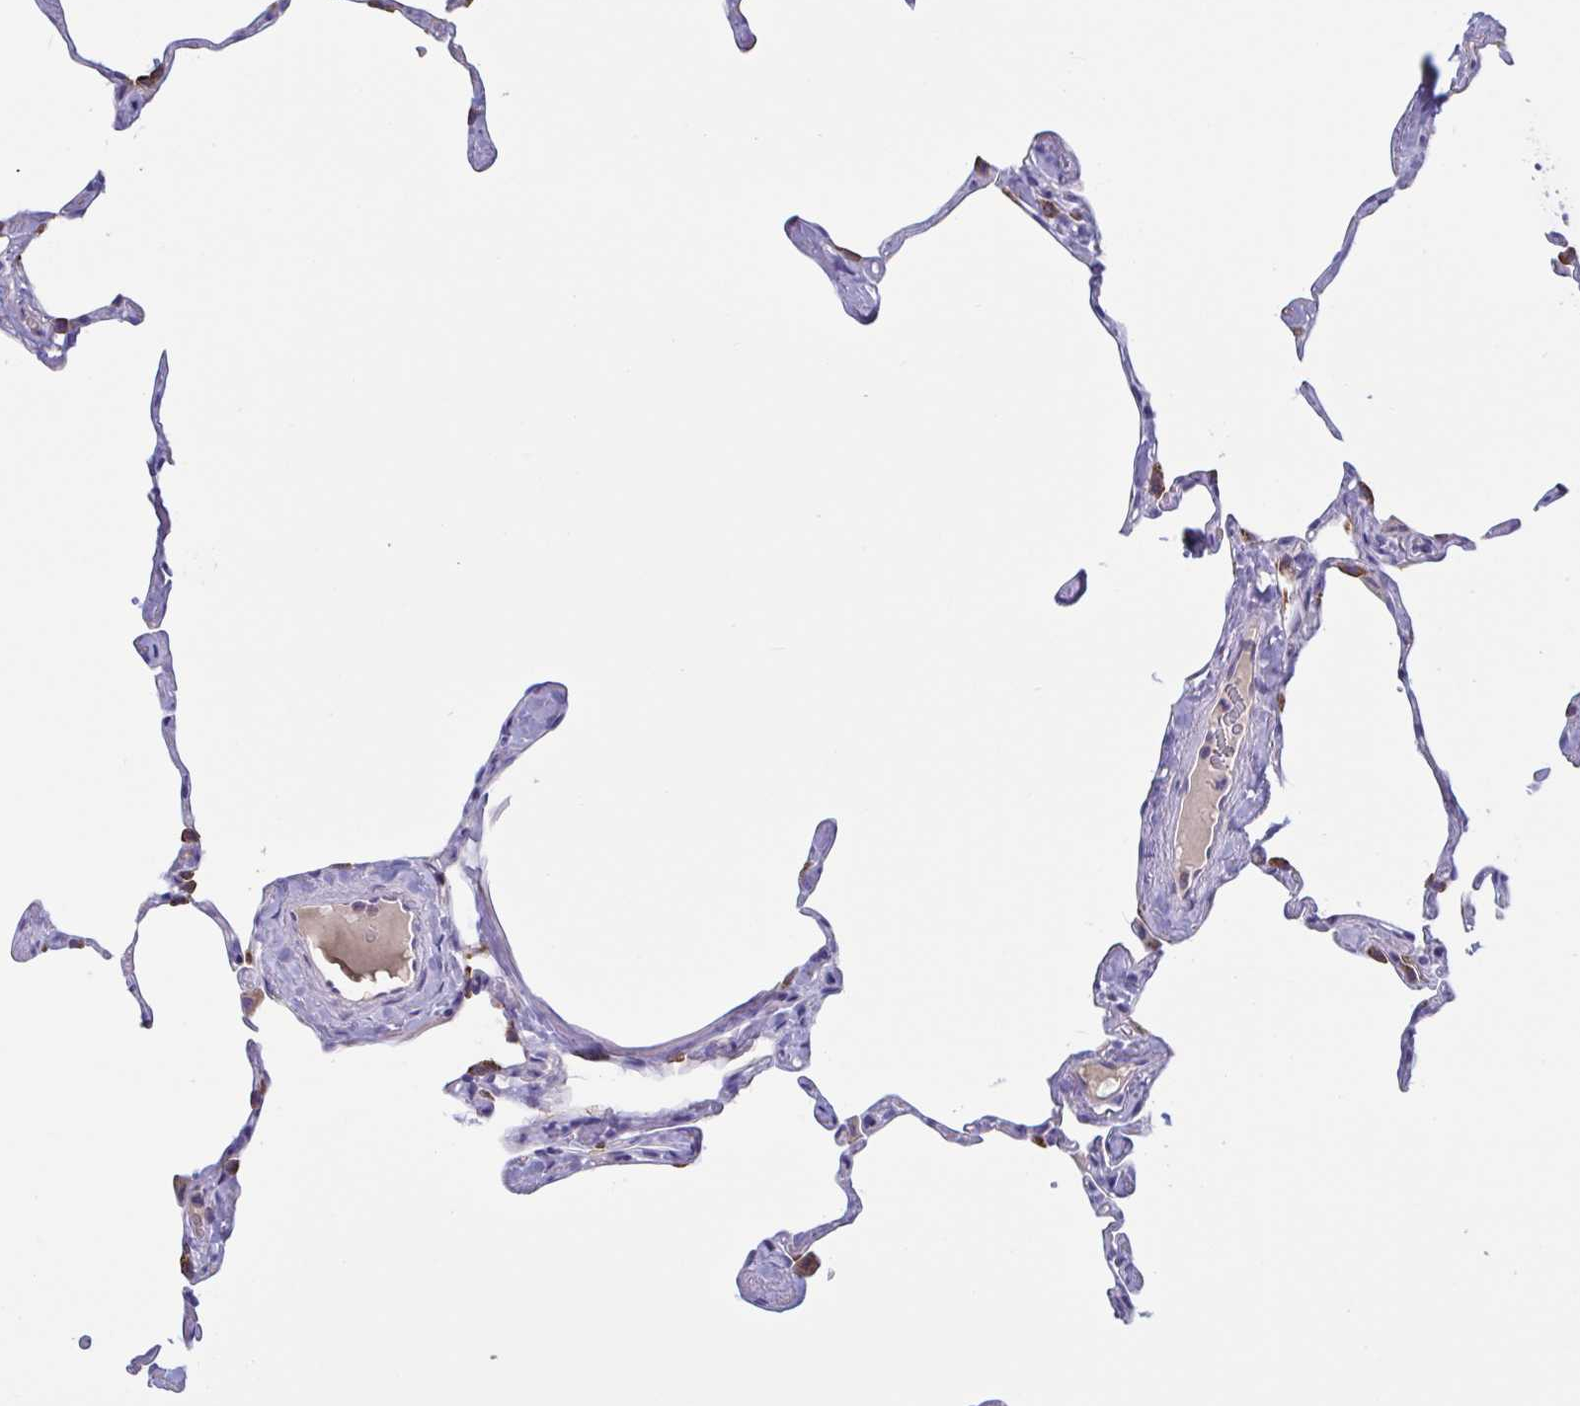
{"staining": {"intensity": "moderate", "quantity": "<25%", "location": "cytoplasmic/membranous"}, "tissue": "lung", "cell_type": "Alveolar cells", "image_type": "normal", "snomed": [{"axis": "morphology", "description": "Normal tissue, NOS"}, {"axis": "topography", "description": "Lung"}], "caption": "Protein staining exhibits moderate cytoplasmic/membranous positivity in approximately <25% of alveolar cells in unremarkable lung. (DAB (3,3'-diaminobenzidine) IHC, brown staining for protein, blue staining for nuclei).", "gene": "MS4A14", "patient": {"sex": "male", "age": 65}}